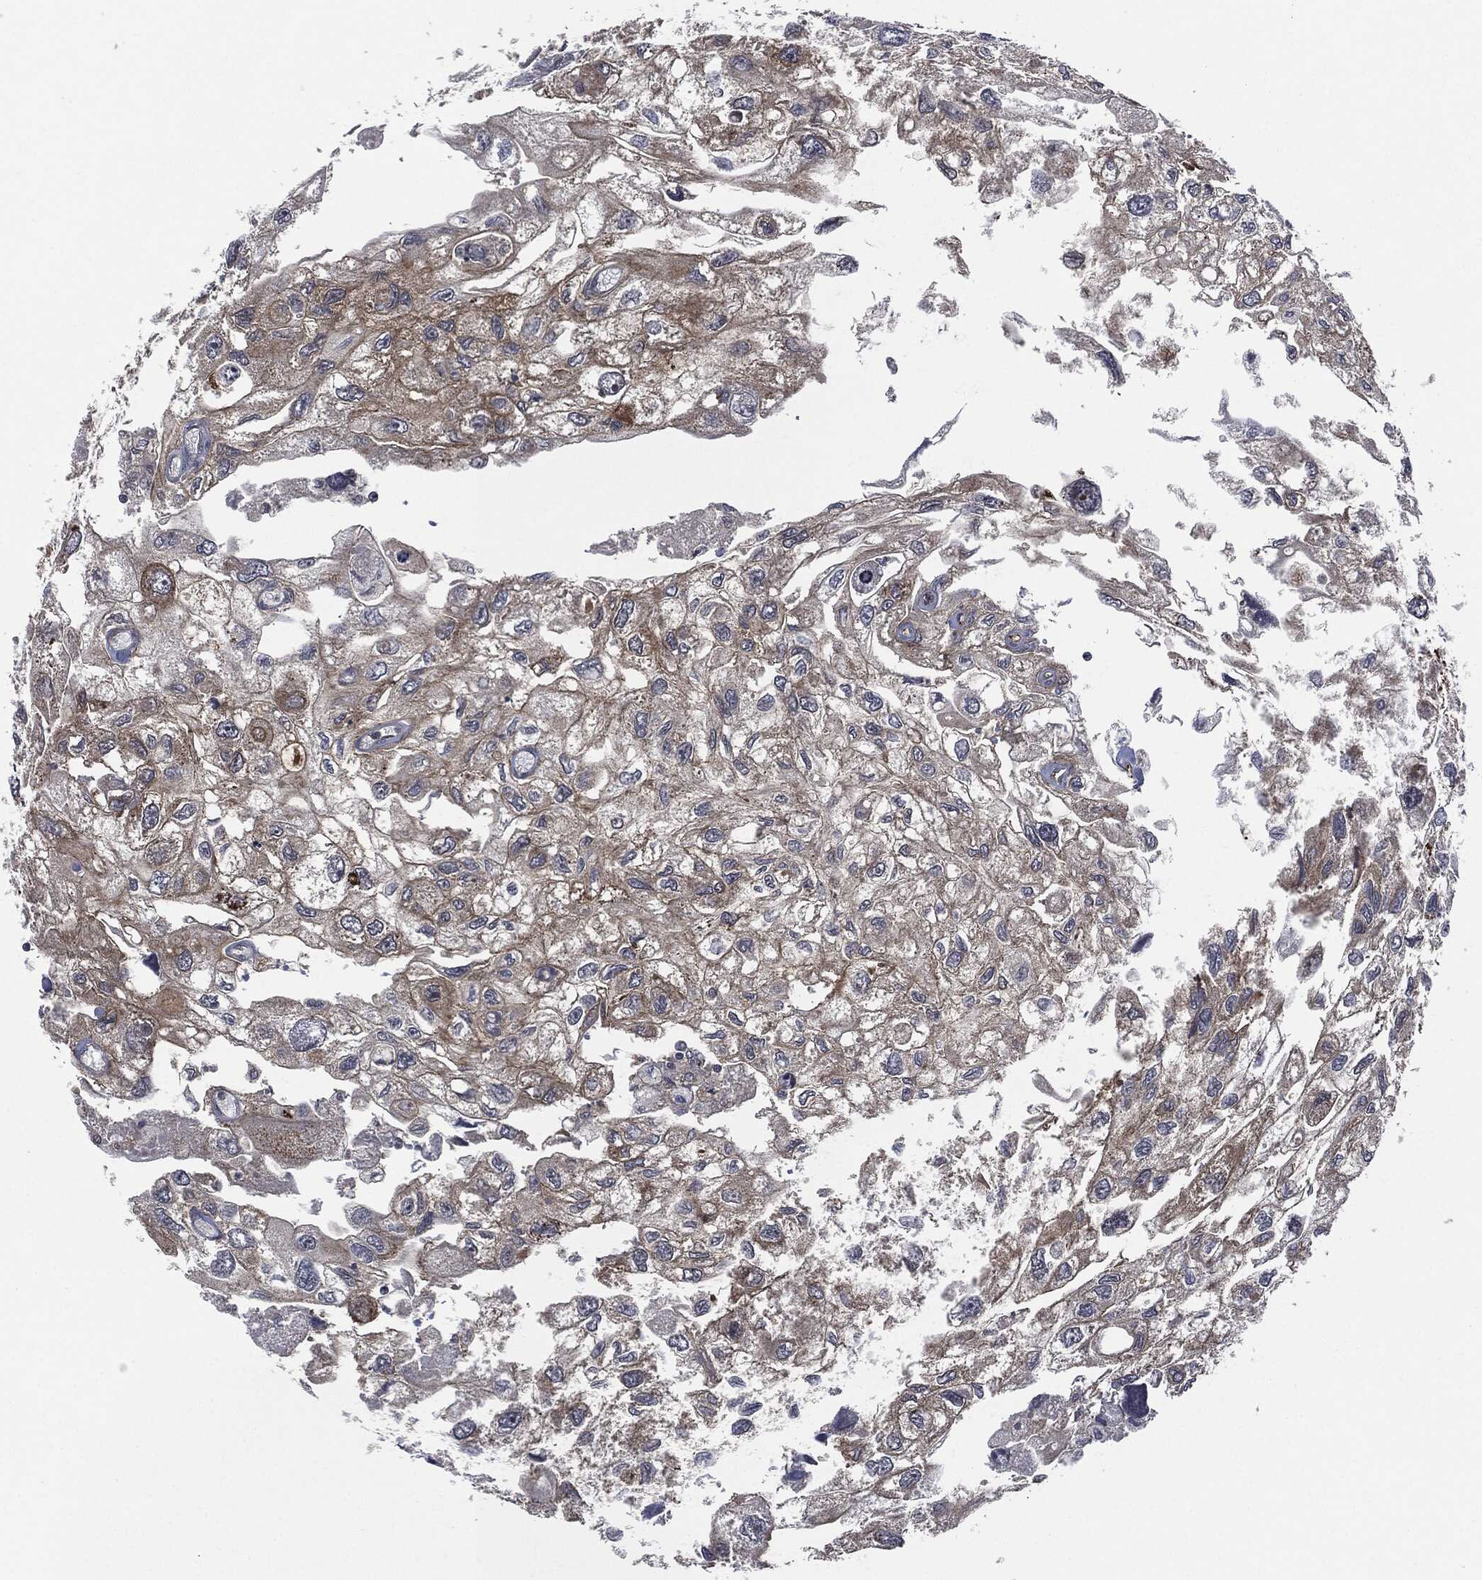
{"staining": {"intensity": "moderate", "quantity": "<25%", "location": "cytoplasmic/membranous"}, "tissue": "urothelial cancer", "cell_type": "Tumor cells", "image_type": "cancer", "snomed": [{"axis": "morphology", "description": "Urothelial carcinoma, High grade"}, {"axis": "topography", "description": "Urinary bladder"}], "caption": "Immunohistochemistry (IHC) photomicrograph of neoplastic tissue: human urothelial cancer stained using IHC reveals low levels of moderate protein expression localized specifically in the cytoplasmic/membranous of tumor cells, appearing as a cytoplasmic/membranous brown color.", "gene": "HRAS", "patient": {"sex": "male", "age": 59}}